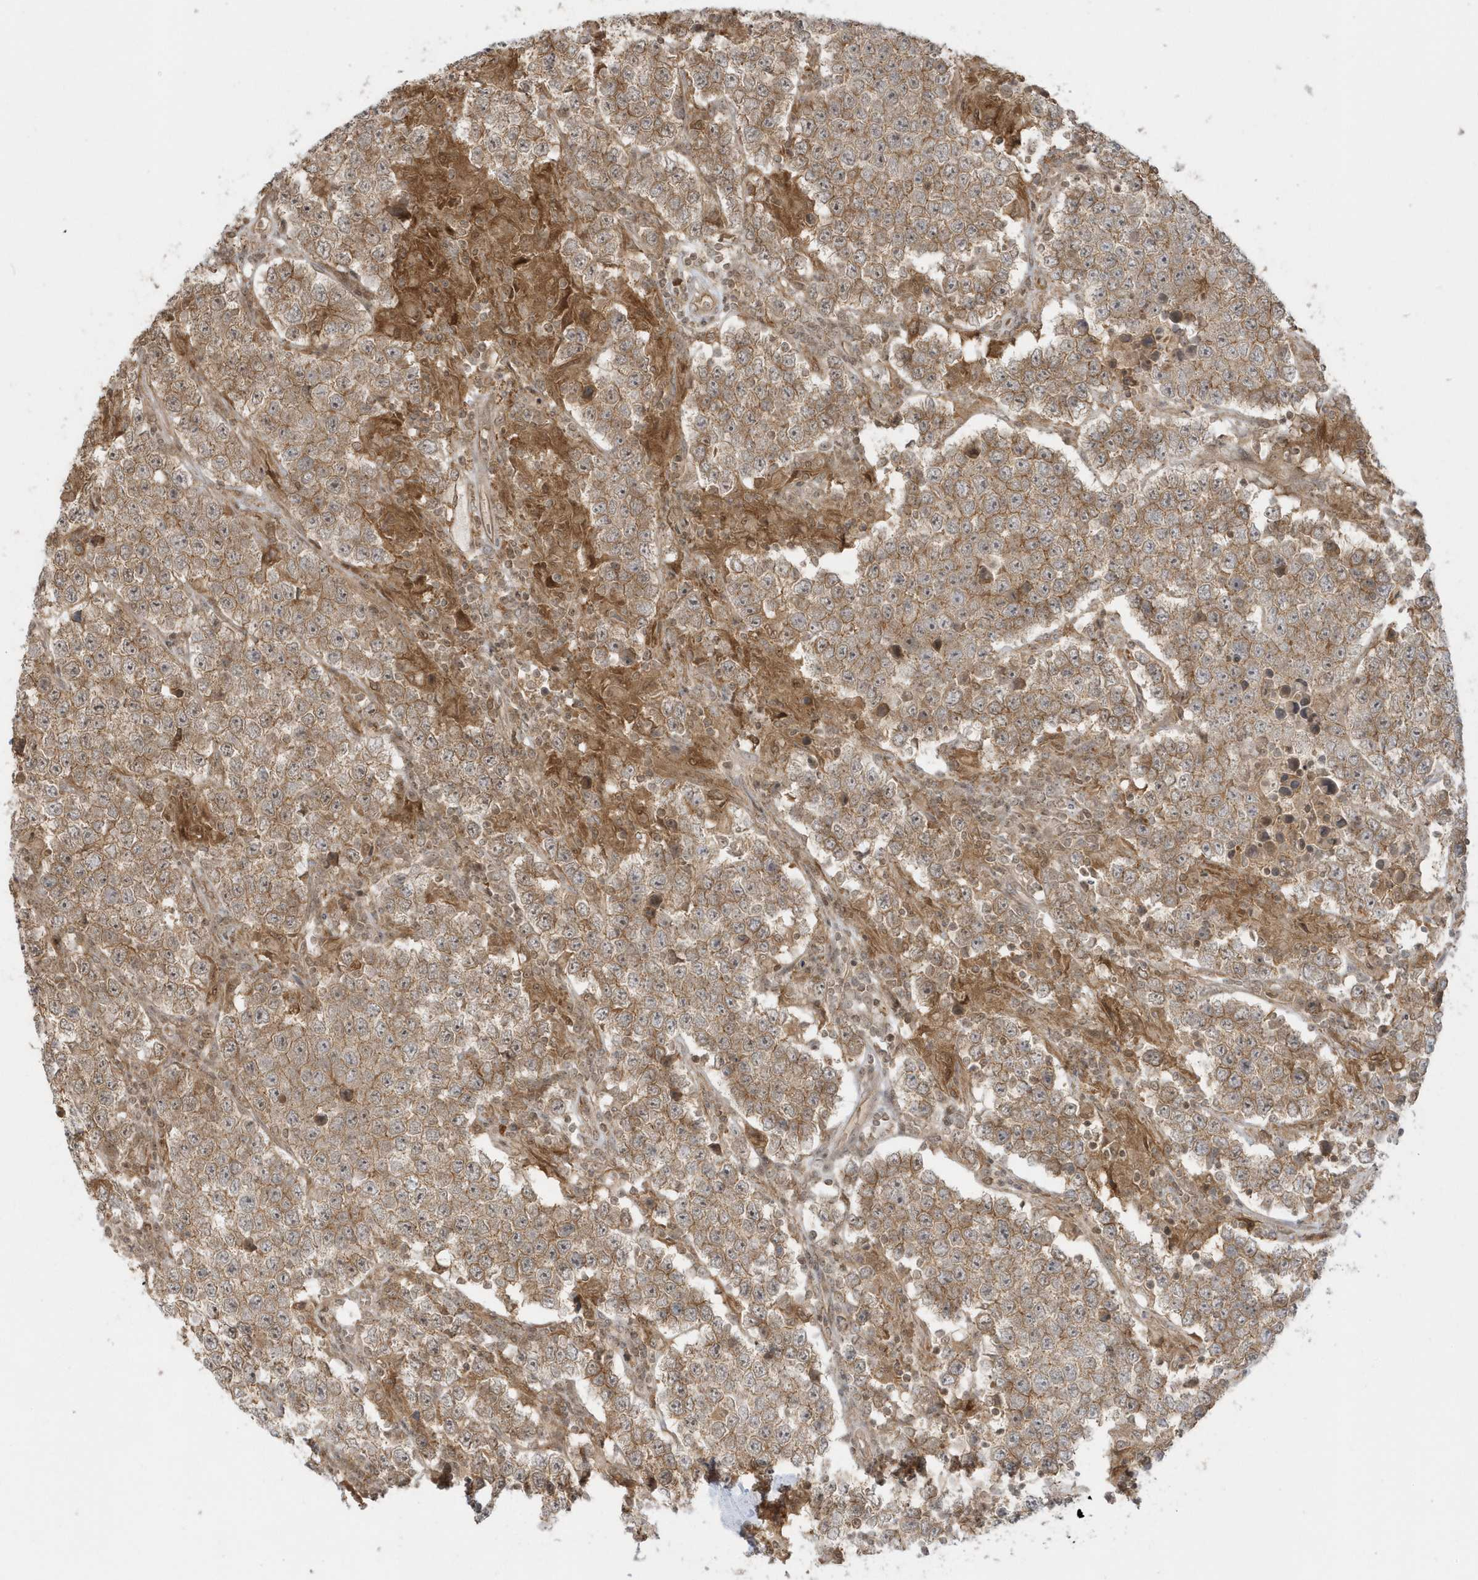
{"staining": {"intensity": "moderate", "quantity": ">75%", "location": "cytoplasmic/membranous"}, "tissue": "testis cancer", "cell_type": "Tumor cells", "image_type": "cancer", "snomed": [{"axis": "morphology", "description": "Normal tissue, NOS"}, {"axis": "morphology", "description": "Urothelial carcinoma, High grade"}, {"axis": "morphology", "description": "Seminoma, NOS"}, {"axis": "morphology", "description": "Carcinoma, Embryonal, NOS"}, {"axis": "topography", "description": "Urinary bladder"}, {"axis": "topography", "description": "Testis"}], "caption": "Protein expression analysis of seminoma (testis) shows moderate cytoplasmic/membranous positivity in about >75% of tumor cells. (Brightfield microscopy of DAB IHC at high magnification).", "gene": "PPP1R7", "patient": {"sex": "male", "age": 41}}